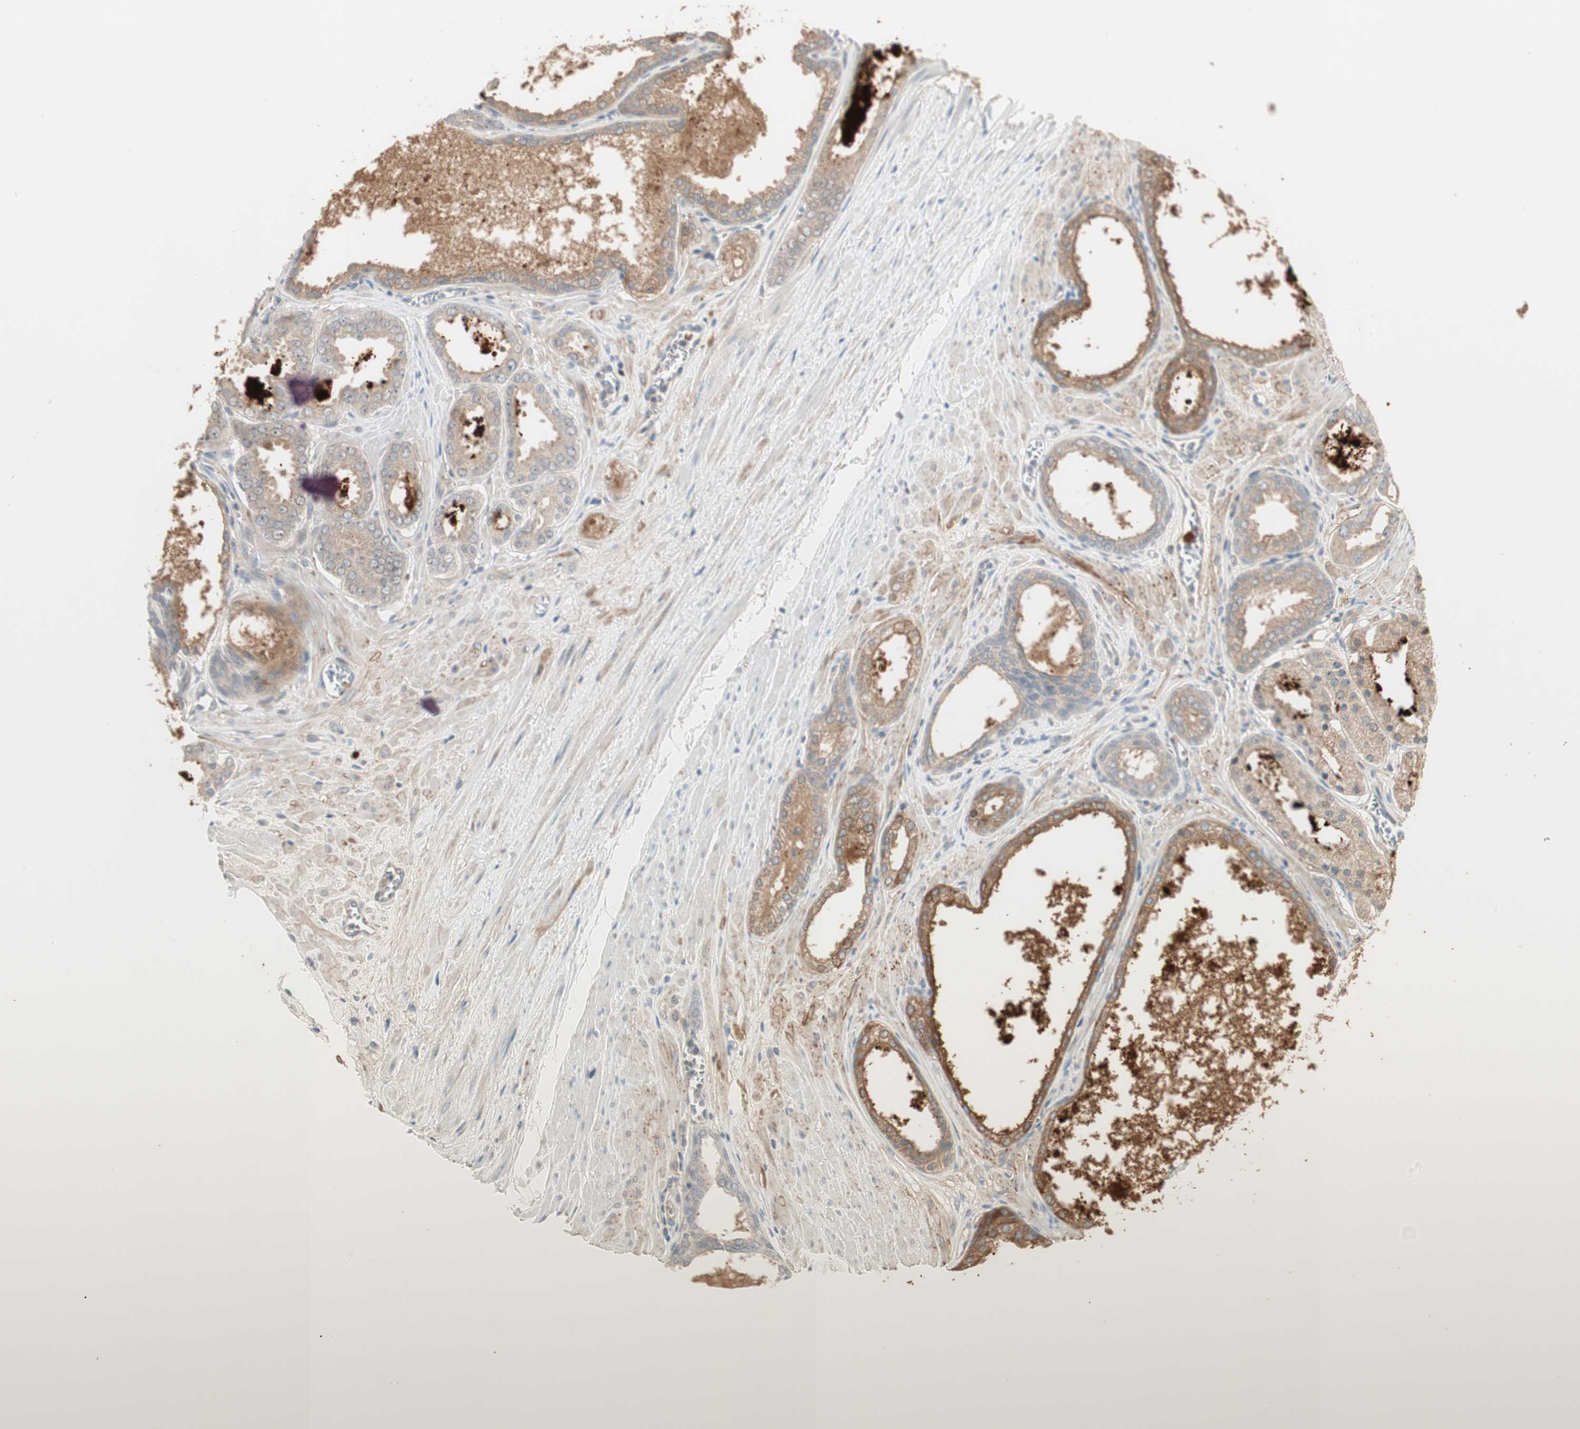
{"staining": {"intensity": "weak", "quantity": ">75%", "location": "cytoplasmic/membranous"}, "tissue": "prostate cancer", "cell_type": "Tumor cells", "image_type": "cancer", "snomed": [{"axis": "morphology", "description": "Adenocarcinoma, Low grade"}, {"axis": "topography", "description": "Prostate"}], "caption": "High-power microscopy captured an IHC histopathology image of prostate cancer, revealing weak cytoplasmic/membranous positivity in approximately >75% of tumor cells. The protein of interest is shown in brown color, while the nuclei are stained blue.", "gene": "RNGTT", "patient": {"sex": "male", "age": 57}}